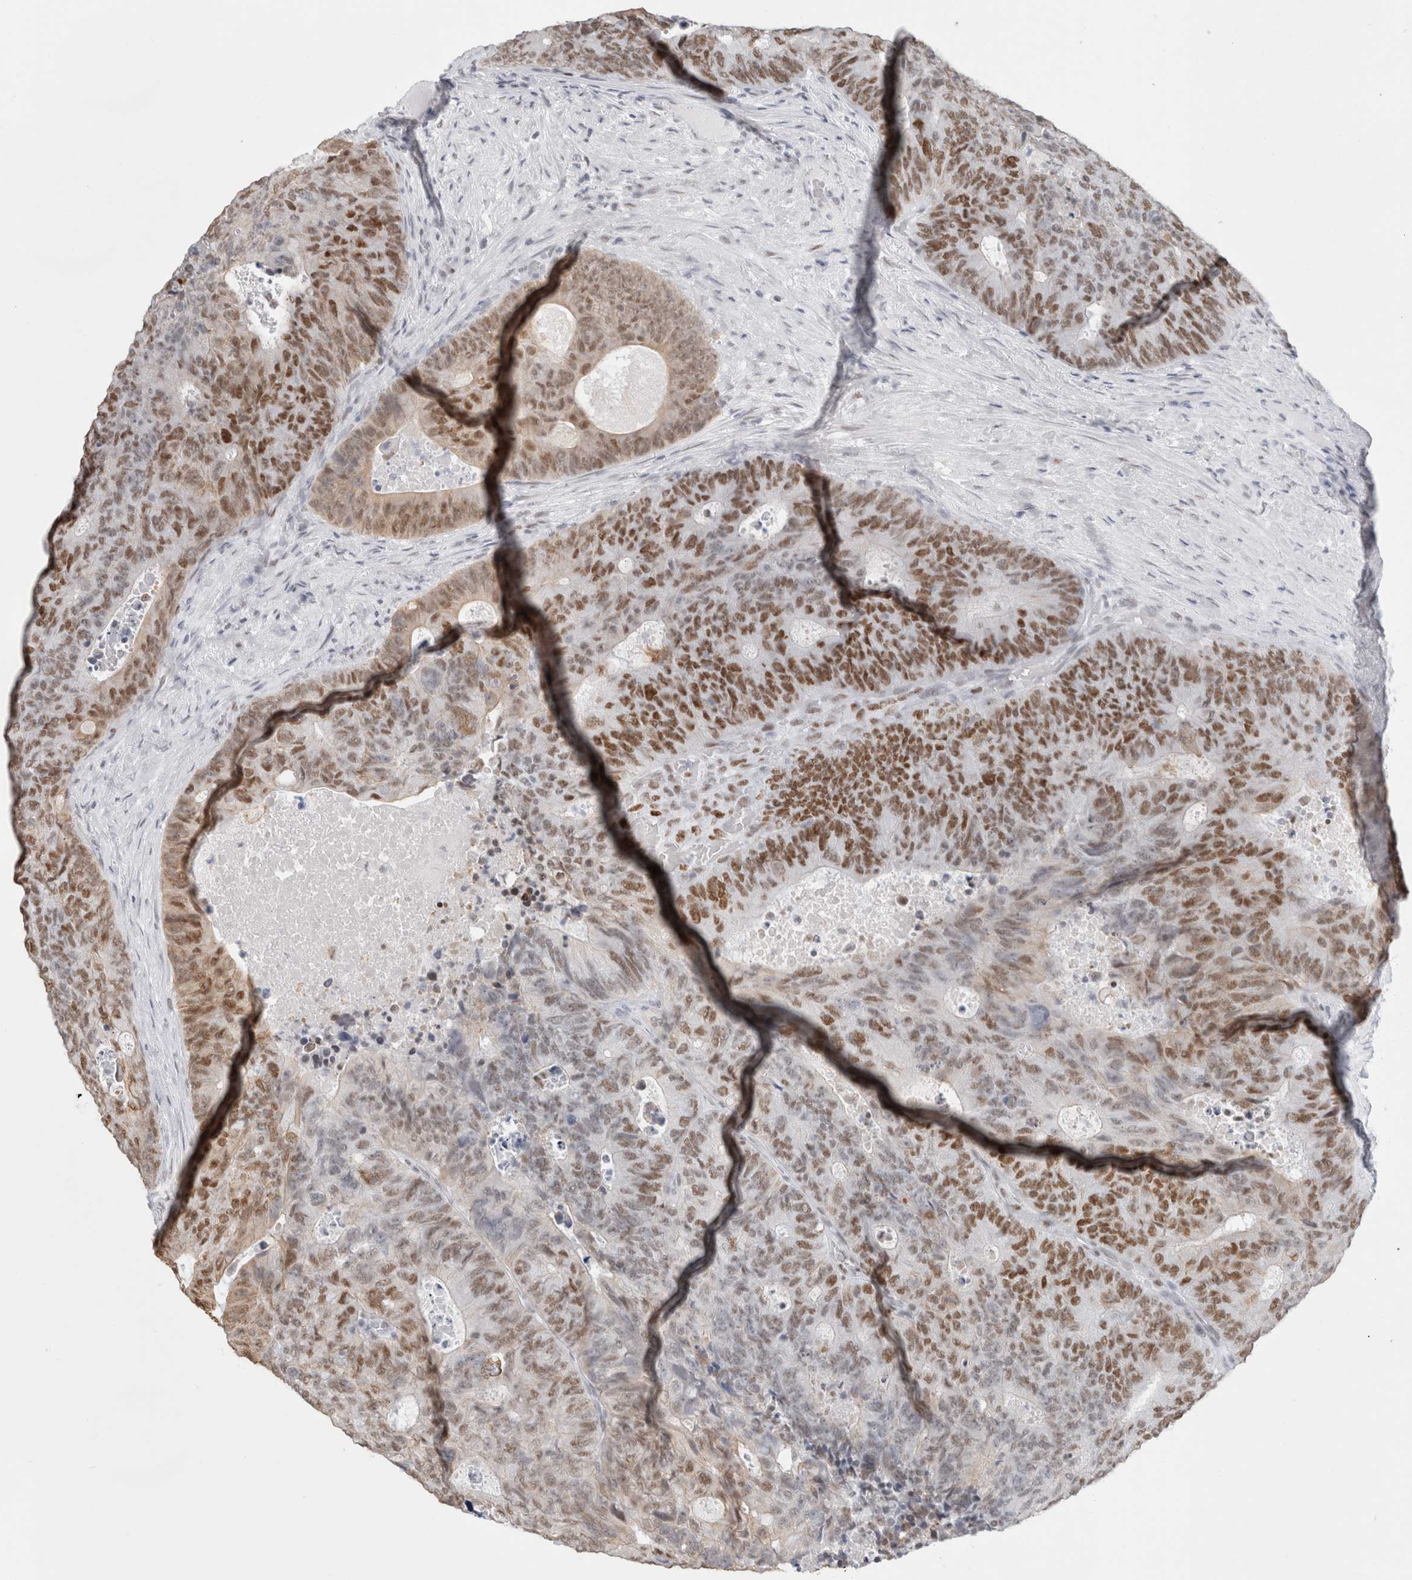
{"staining": {"intensity": "moderate", "quantity": ">75%", "location": "nuclear"}, "tissue": "colorectal cancer", "cell_type": "Tumor cells", "image_type": "cancer", "snomed": [{"axis": "morphology", "description": "Adenocarcinoma, NOS"}, {"axis": "topography", "description": "Colon"}], "caption": "A brown stain highlights moderate nuclear staining of a protein in human adenocarcinoma (colorectal) tumor cells.", "gene": "SMARCC1", "patient": {"sex": "male", "age": 87}}